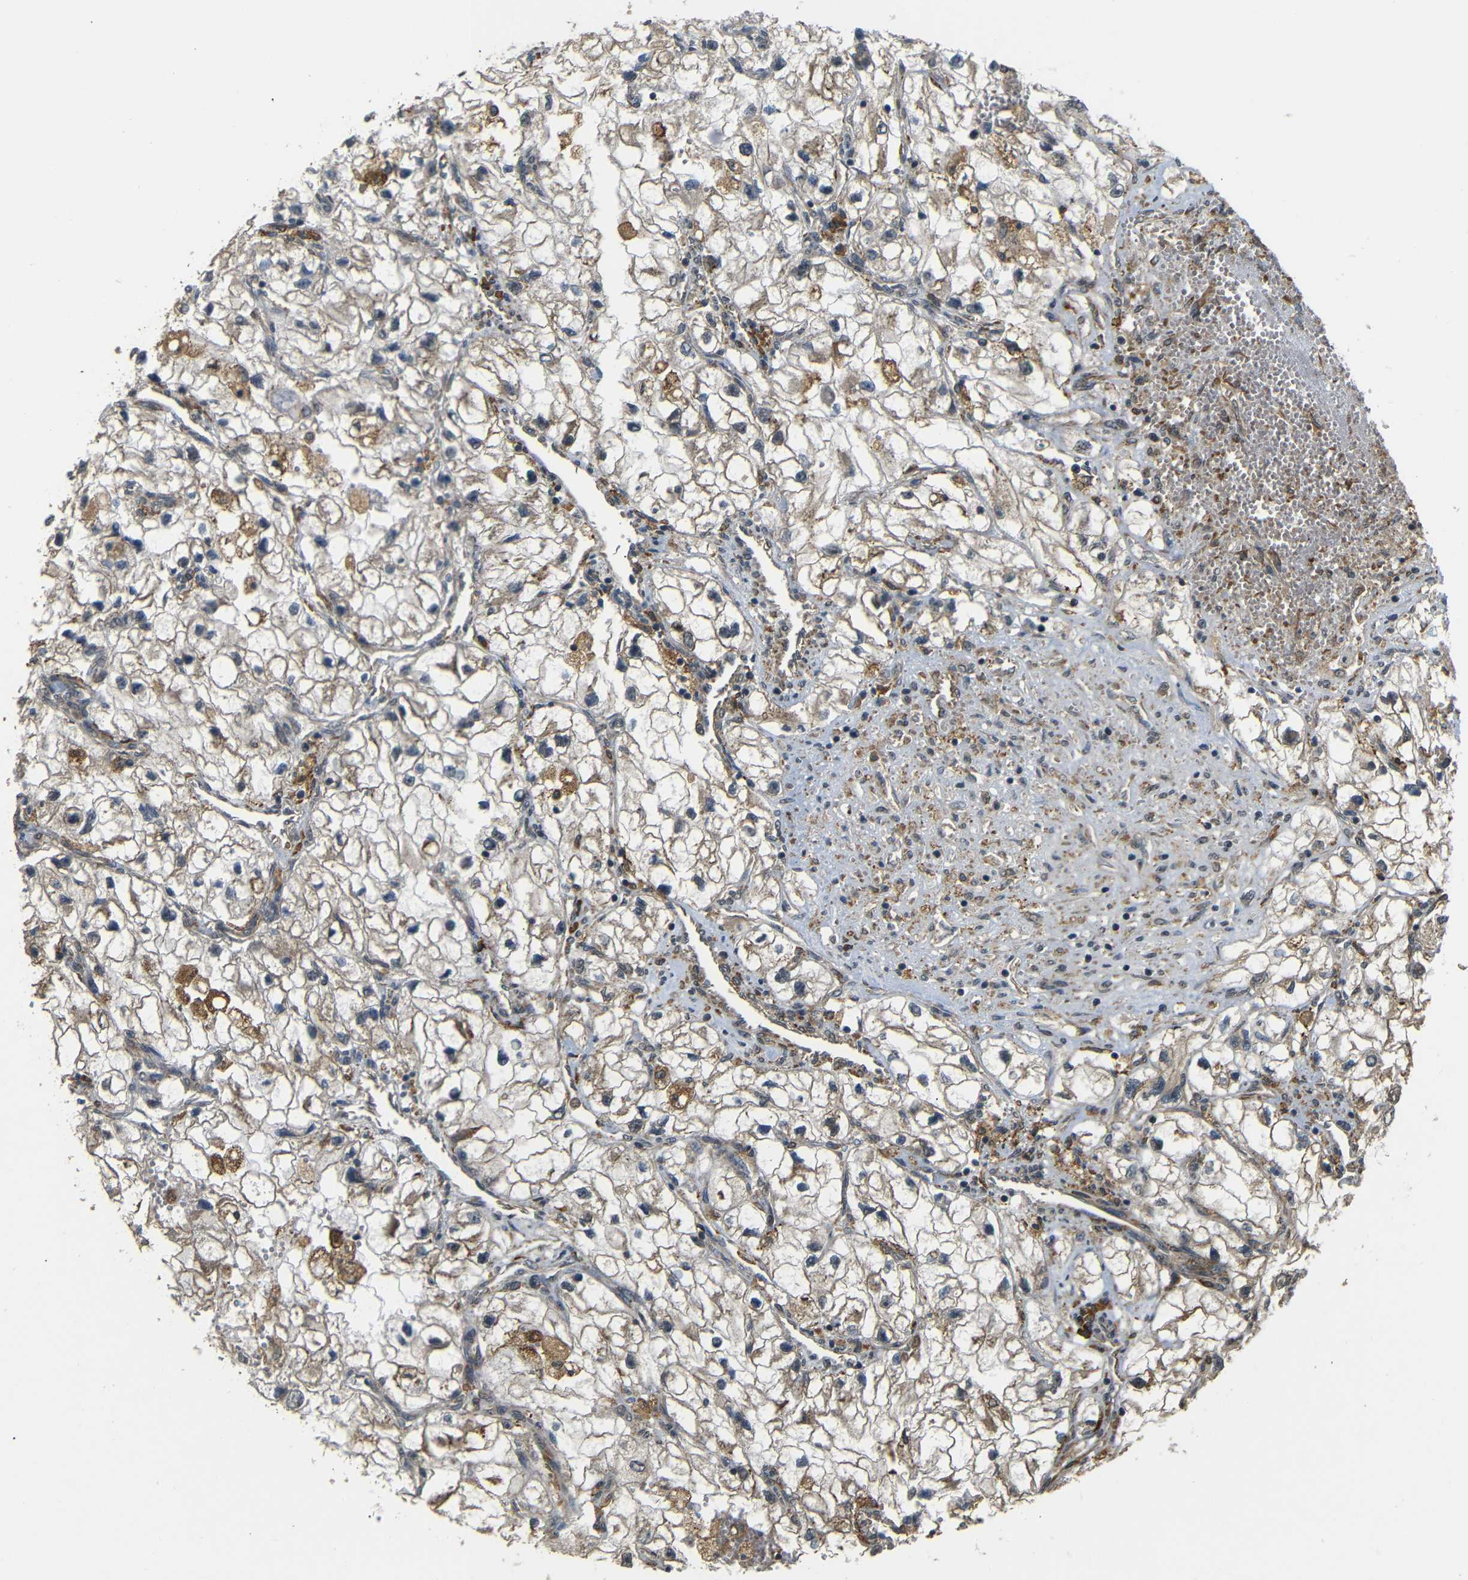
{"staining": {"intensity": "weak", "quantity": ">75%", "location": "cytoplasmic/membranous"}, "tissue": "renal cancer", "cell_type": "Tumor cells", "image_type": "cancer", "snomed": [{"axis": "morphology", "description": "Adenocarcinoma, NOS"}, {"axis": "topography", "description": "Kidney"}], "caption": "This image displays immunohistochemistry (IHC) staining of human adenocarcinoma (renal), with low weak cytoplasmic/membranous positivity in approximately >75% of tumor cells.", "gene": "EPHB2", "patient": {"sex": "female", "age": 70}}